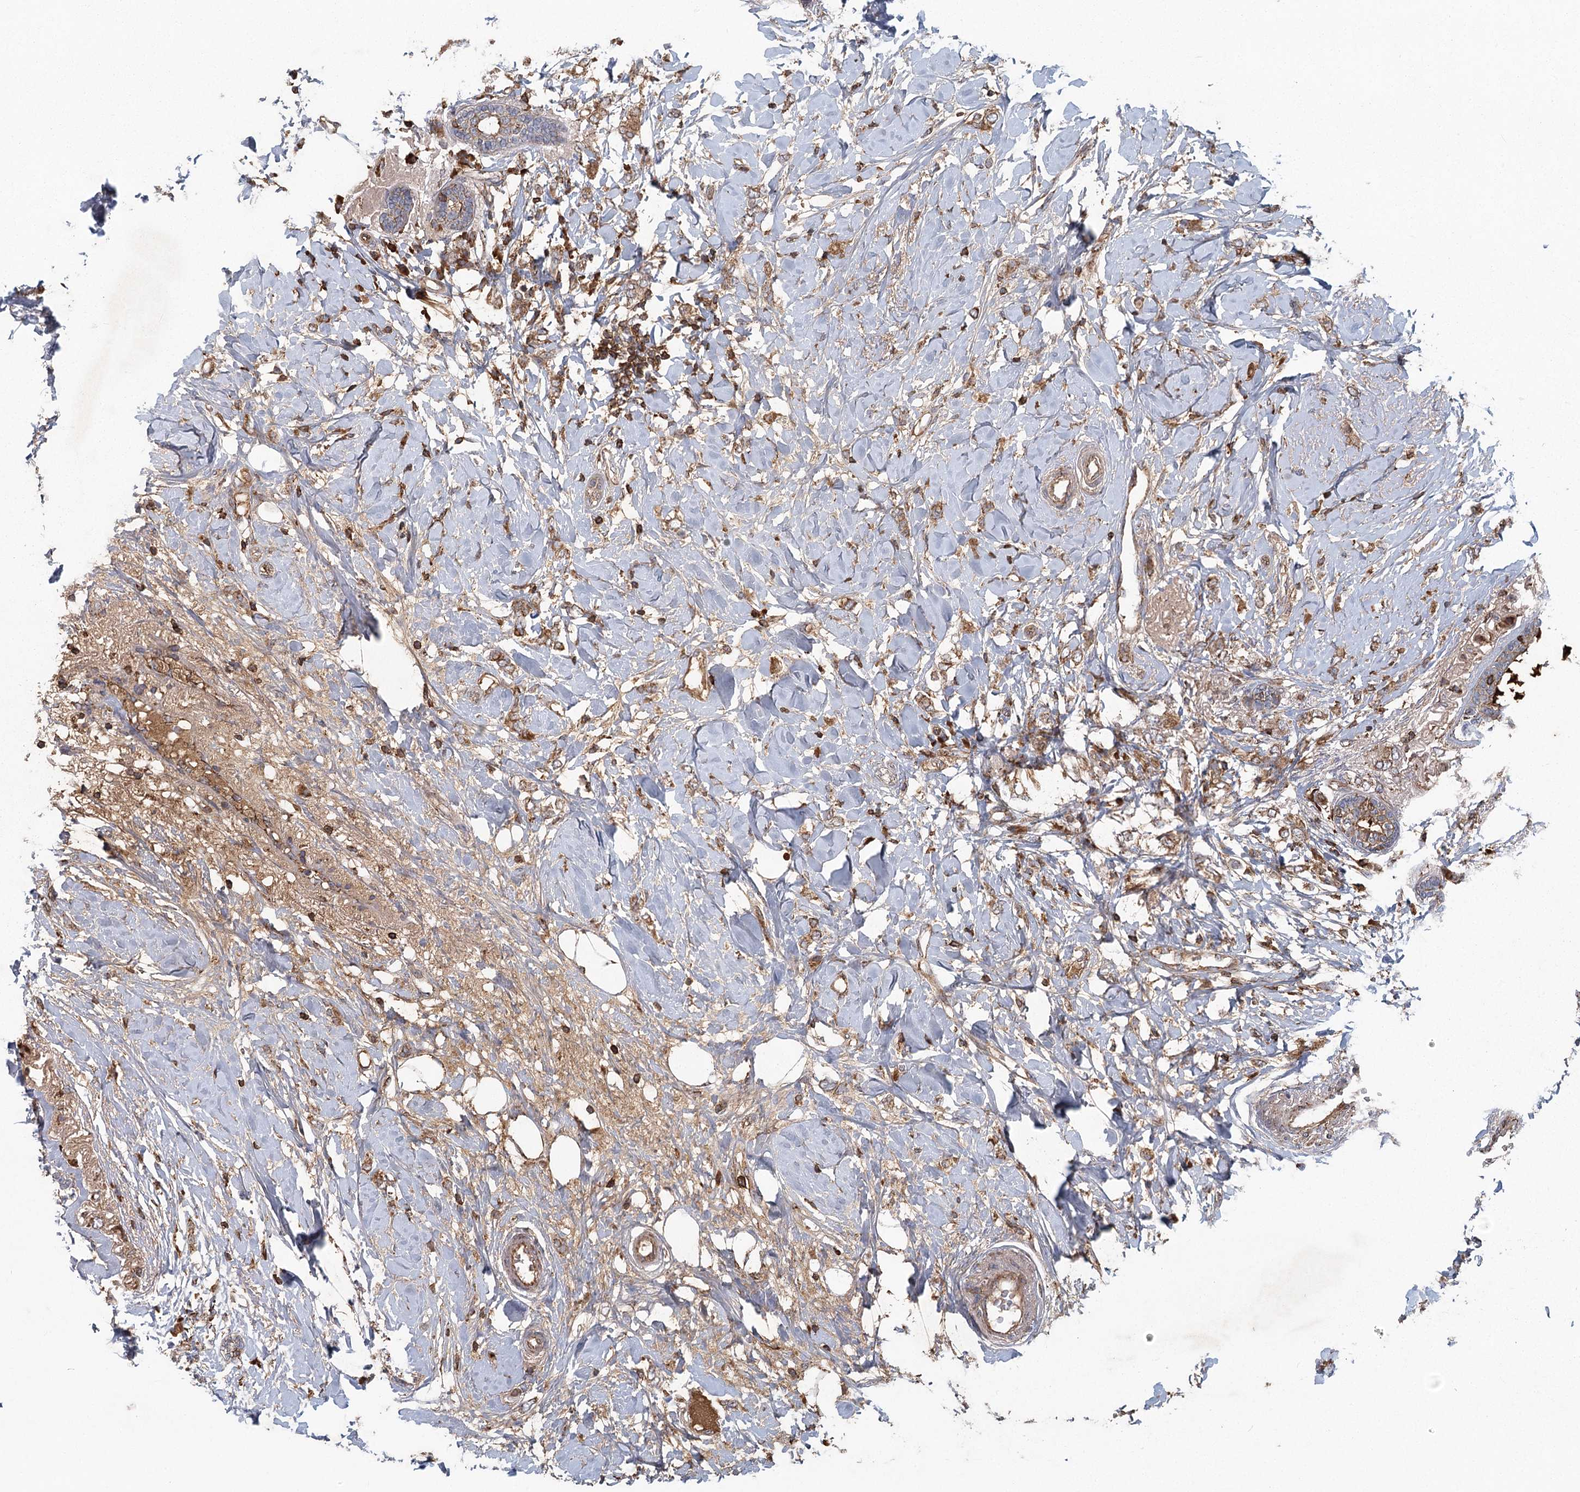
{"staining": {"intensity": "moderate", "quantity": ">75%", "location": "cytoplasmic/membranous"}, "tissue": "breast cancer", "cell_type": "Tumor cells", "image_type": "cancer", "snomed": [{"axis": "morphology", "description": "Normal tissue, NOS"}, {"axis": "morphology", "description": "Lobular carcinoma"}, {"axis": "topography", "description": "Breast"}], "caption": "Lobular carcinoma (breast) tissue exhibits moderate cytoplasmic/membranous expression in approximately >75% of tumor cells", "gene": "PLEKHA7", "patient": {"sex": "female", "age": 47}}